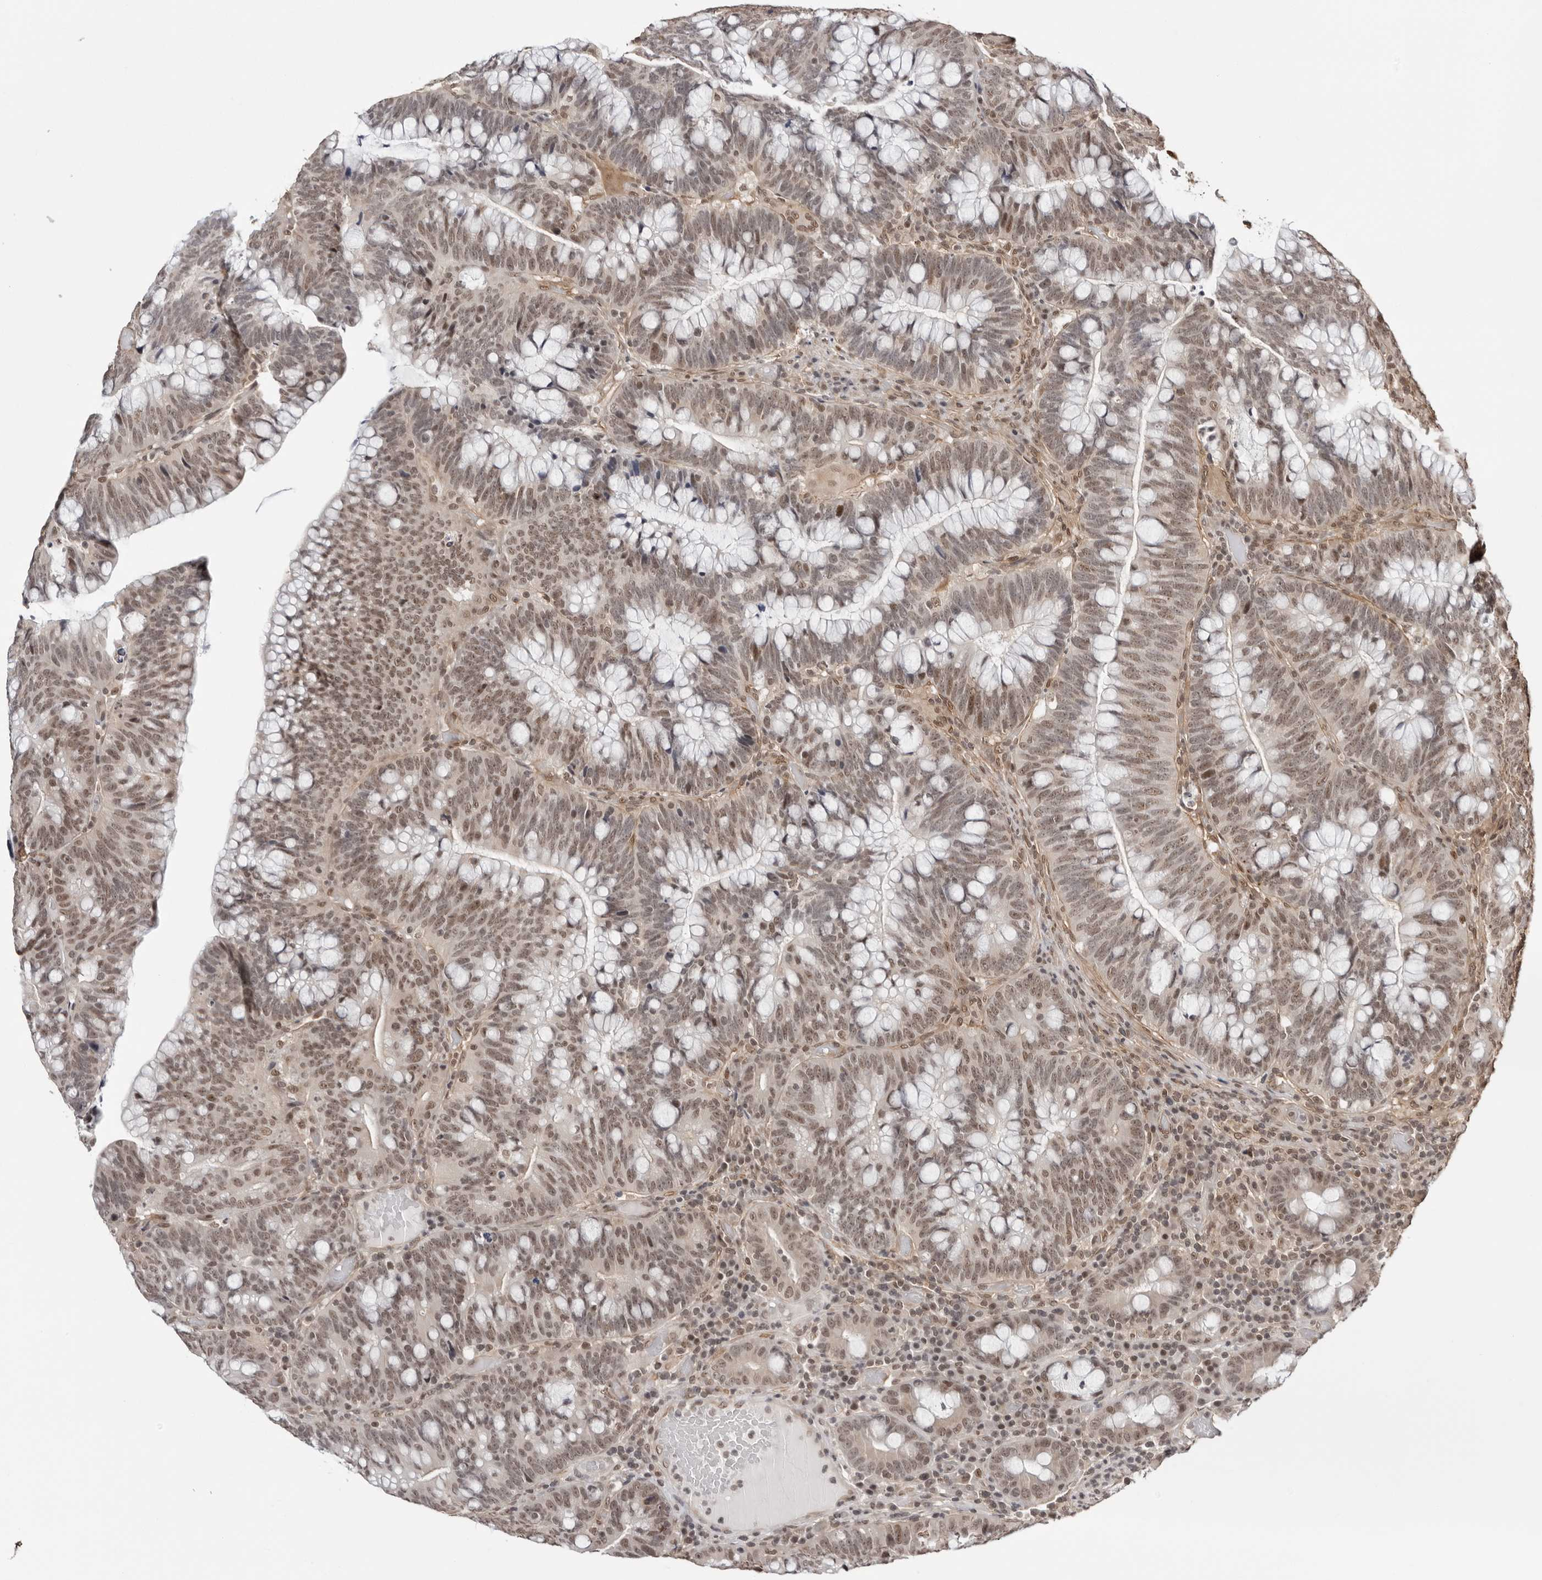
{"staining": {"intensity": "moderate", "quantity": "25%-75%", "location": "nuclear"}, "tissue": "colorectal cancer", "cell_type": "Tumor cells", "image_type": "cancer", "snomed": [{"axis": "morphology", "description": "Adenocarcinoma, NOS"}, {"axis": "topography", "description": "Colon"}], "caption": "This is a photomicrograph of immunohistochemistry staining of colorectal cancer (adenocarcinoma), which shows moderate staining in the nuclear of tumor cells.", "gene": "SDE2", "patient": {"sex": "female", "age": 66}}